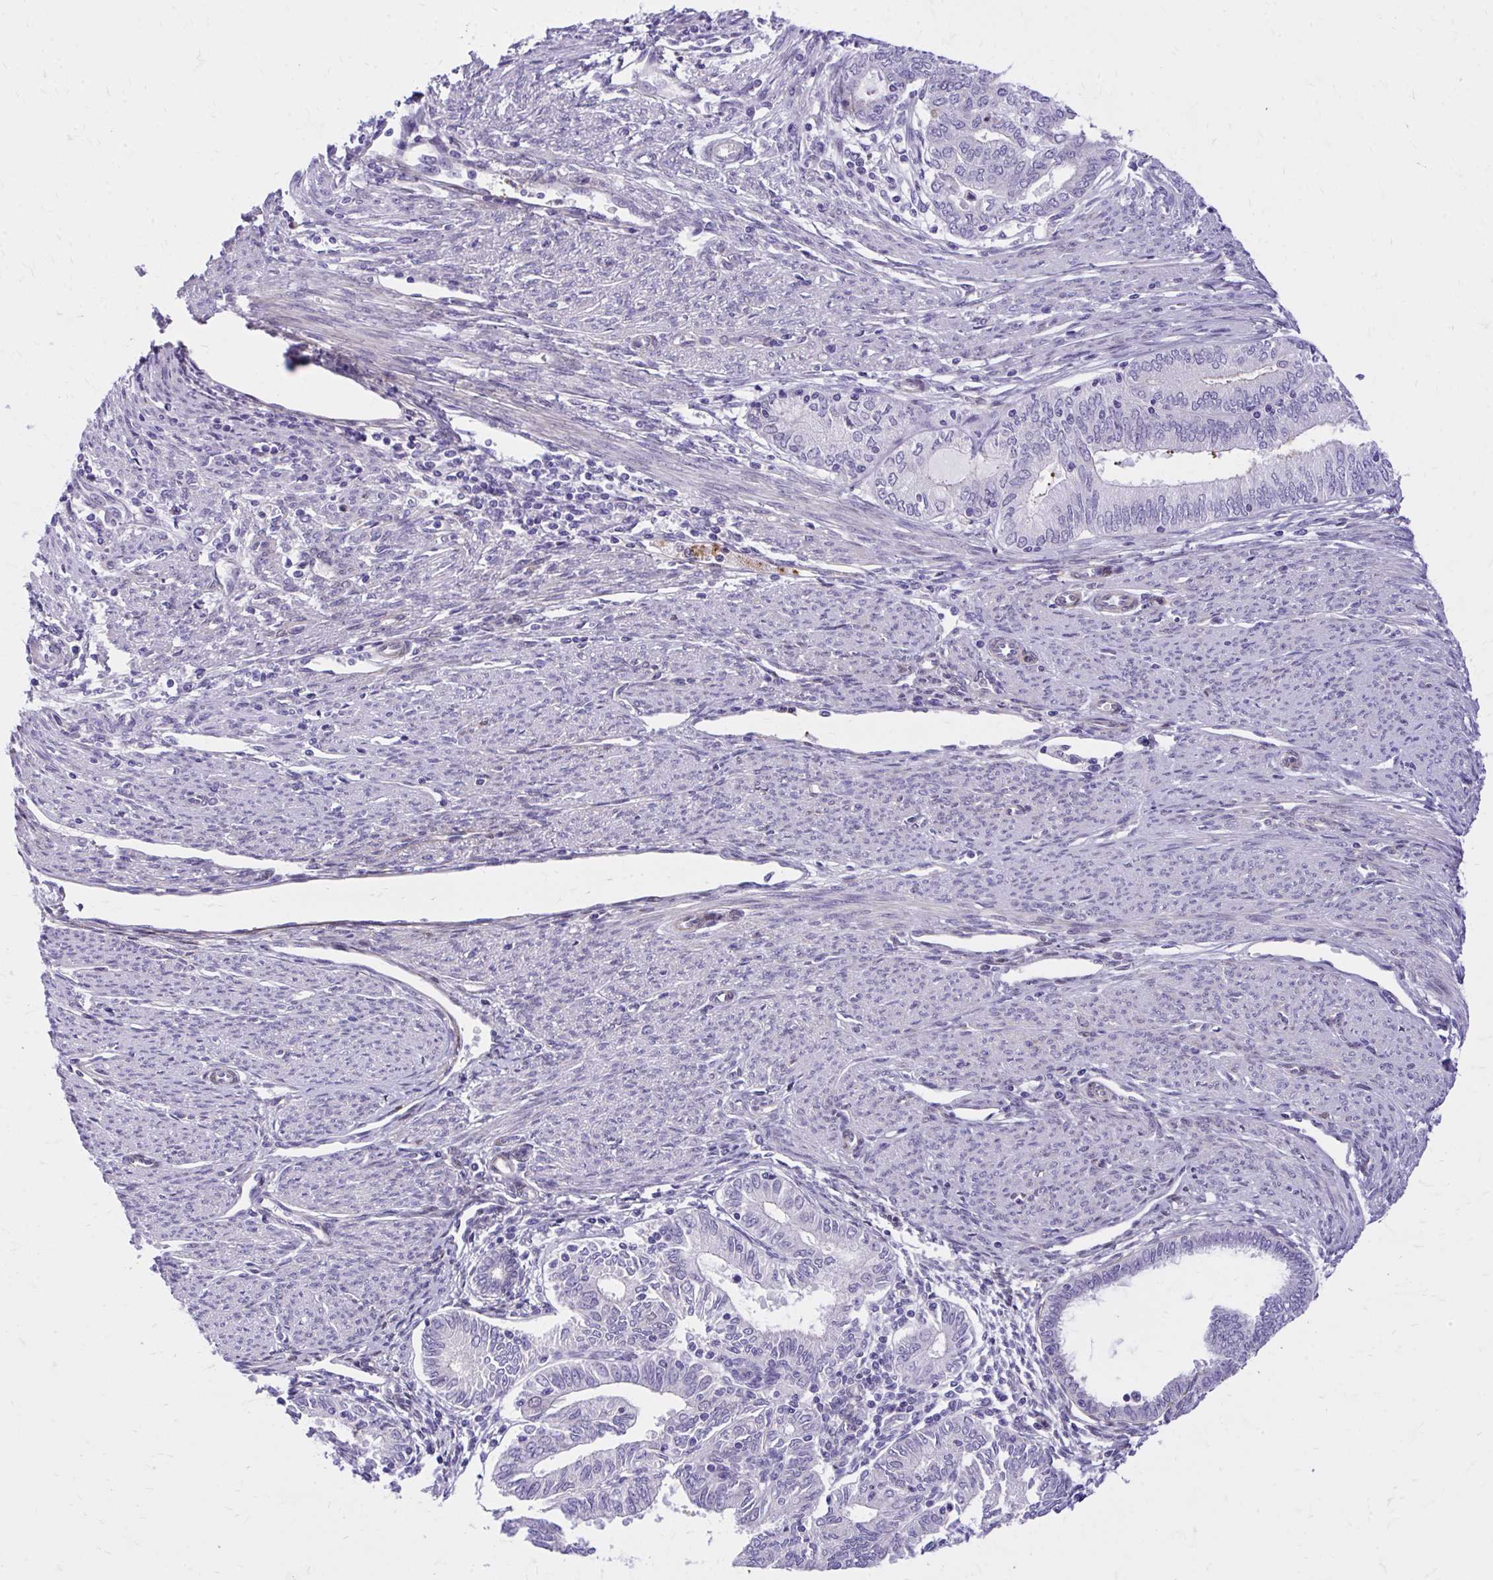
{"staining": {"intensity": "negative", "quantity": "none", "location": "none"}, "tissue": "endometrial cancer", "cell_type": "Tumor cells", "image_type": "cancer", "snomed": [{"axis": "morphology", "description": "Adenocarcinoma, NOS"}, {"axis": "topography", "description": "Endometrium"}], "caption": "The image reveals no significant positivity in tumor cells of adenocarcinoma (endometrial).", "gene": "ADAMTSL1", "patient": {"sex": "female", "age": 79}}